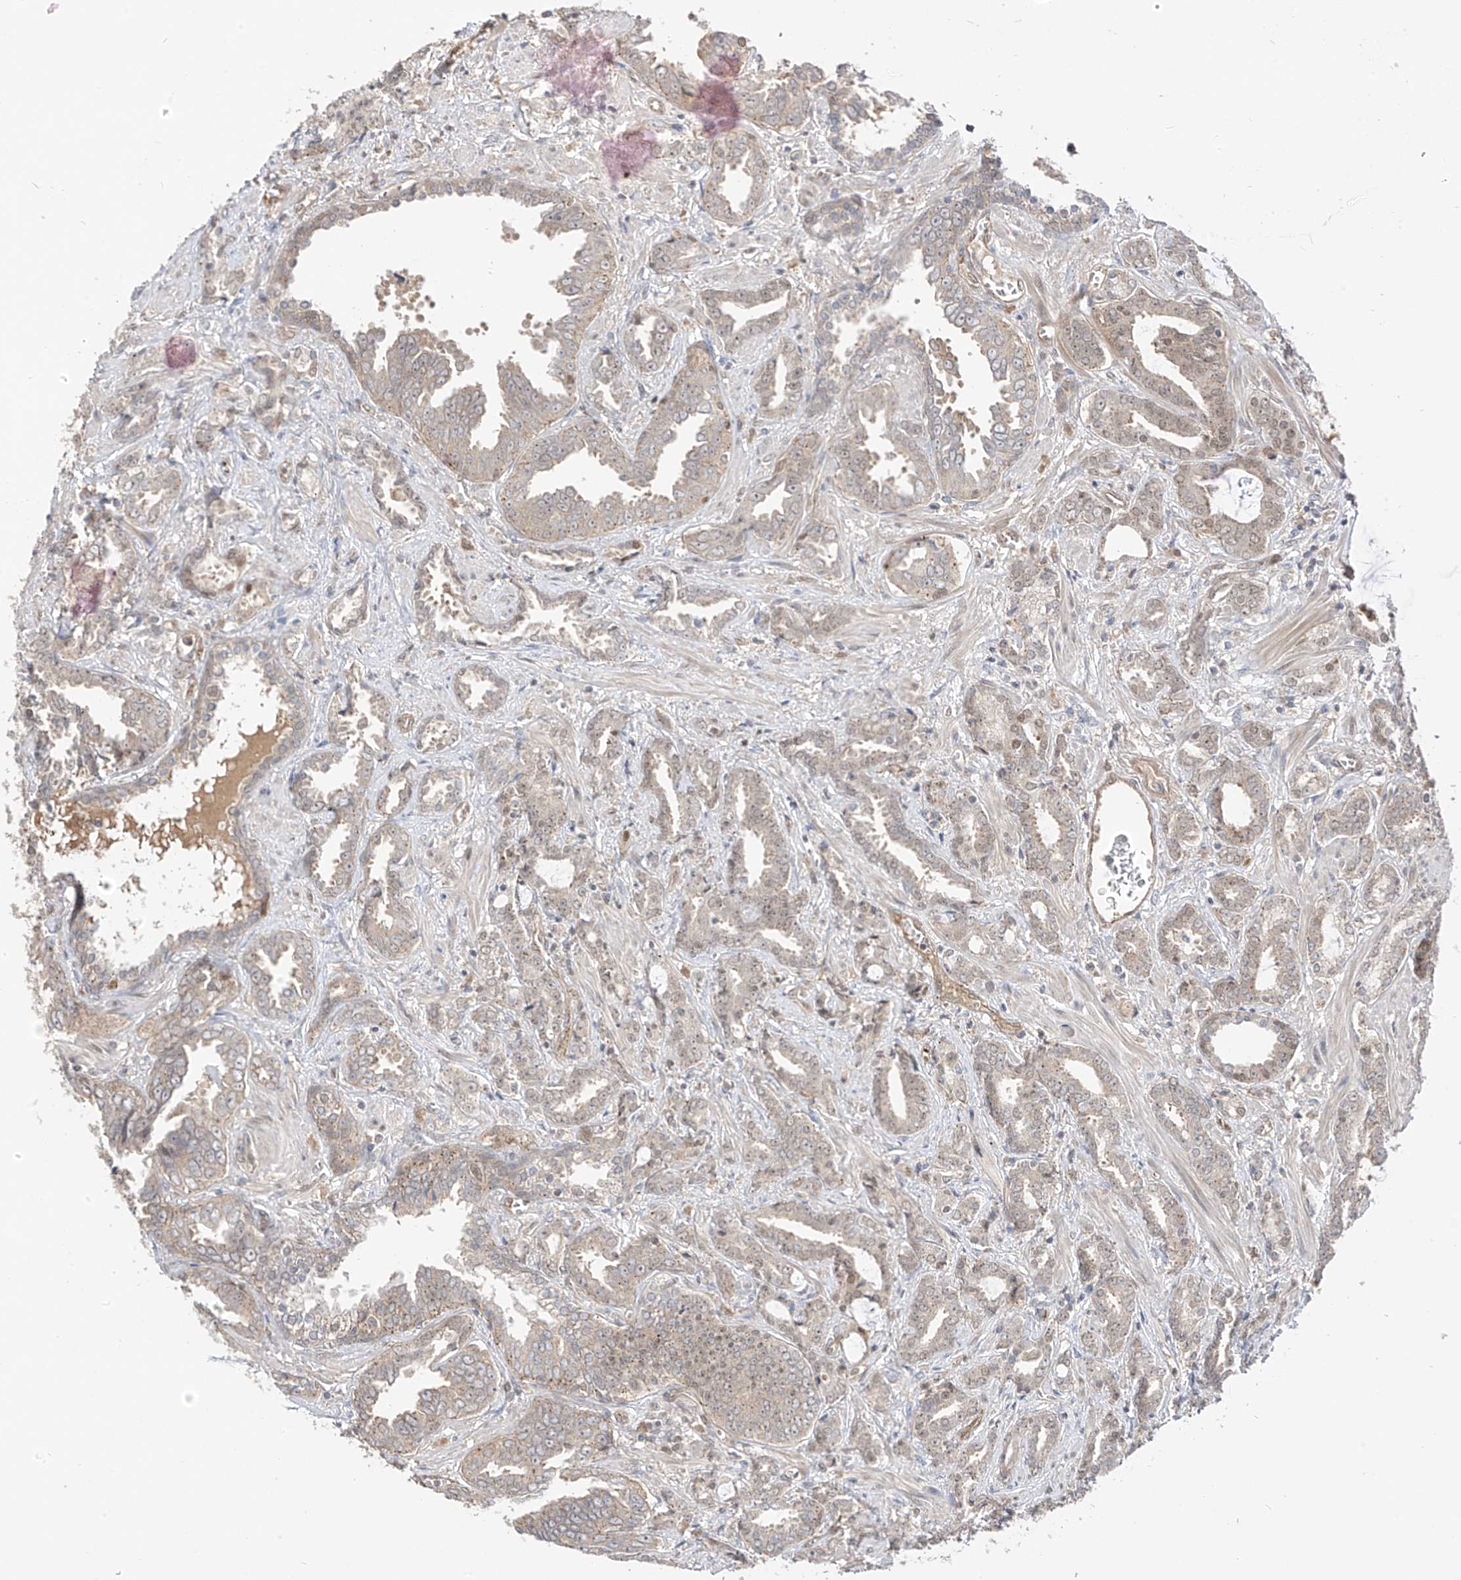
{"staining": {"intensity": "weak", "quantity": "<25%", "location": "cytoplasmic/membranous"}, "tissue": "prostate cancer", "cell_type": "Tumor cells", "image_type": "cancer", "snomed": [{"axis": "morphology", "description": "Adenocarcinoma, High grade"}, {"axis": "topography", "description": "Prostate and seminal vesicle, NOS"}], "caption": "Histopathology image shows no significant protein expression in tumor cells of adenocarcinoma (high-grade) (prostate).", "gene": "MRTFA", "patient": {"sex": "male", "age": 67}}